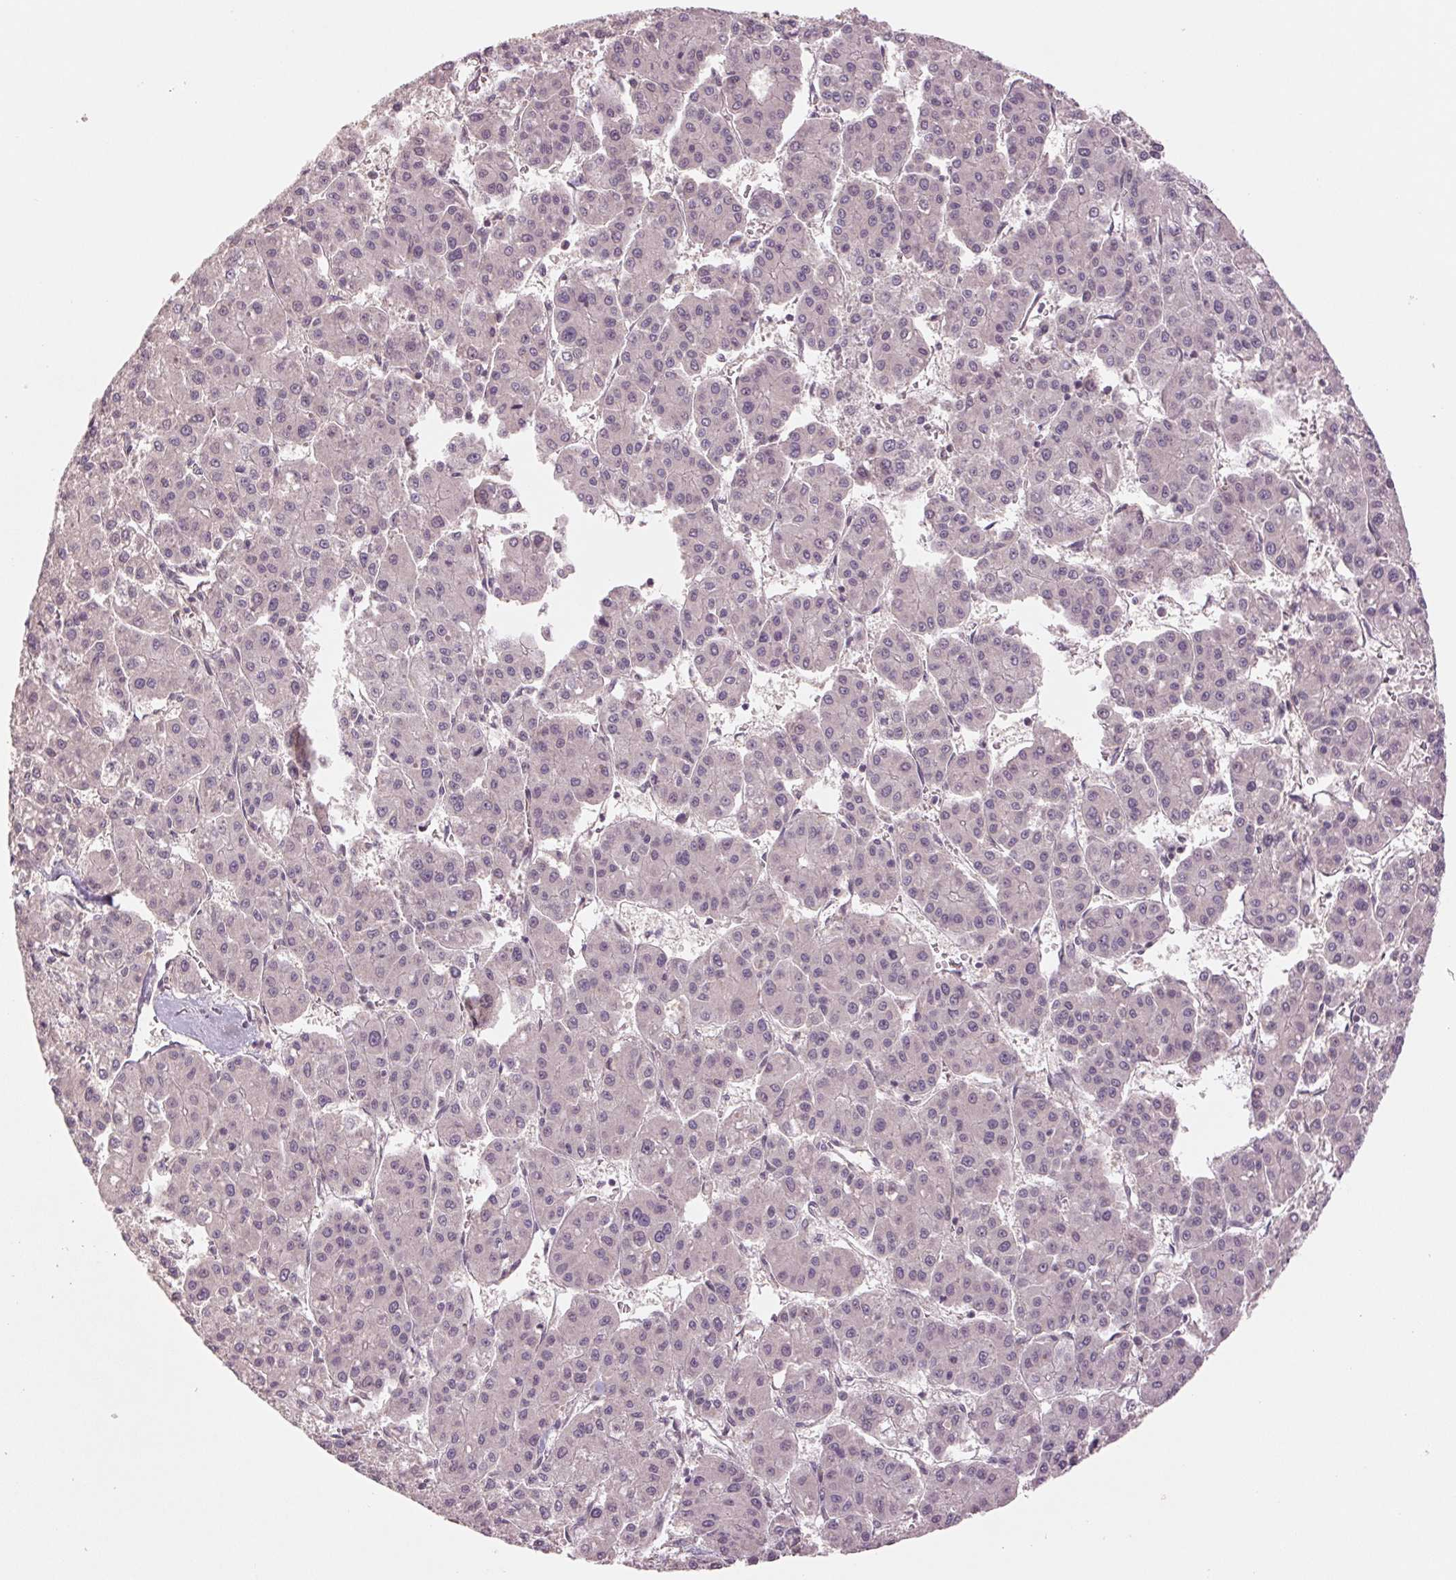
{"staining": {"intensity": "negative", "quantity": "none", "location": "none"}, "tissue": "liver cancer", "cell_type": "Tumor cells", "image_type": "cancer", "snomed": [{"axis": "morphology", "description": "Carcinoma, Hepatocellular, NOS"}, {"axis": "topography", "description": "Liver"}], "caption": "High power microscopy histopathology image of an immunohistochemistry micrograph of liver cancer (hepatocellular carcinoma), revealing no significant staining in tumor cells.", "gene": "PPIA", "patient": {"sex": "male", "age": 73}}